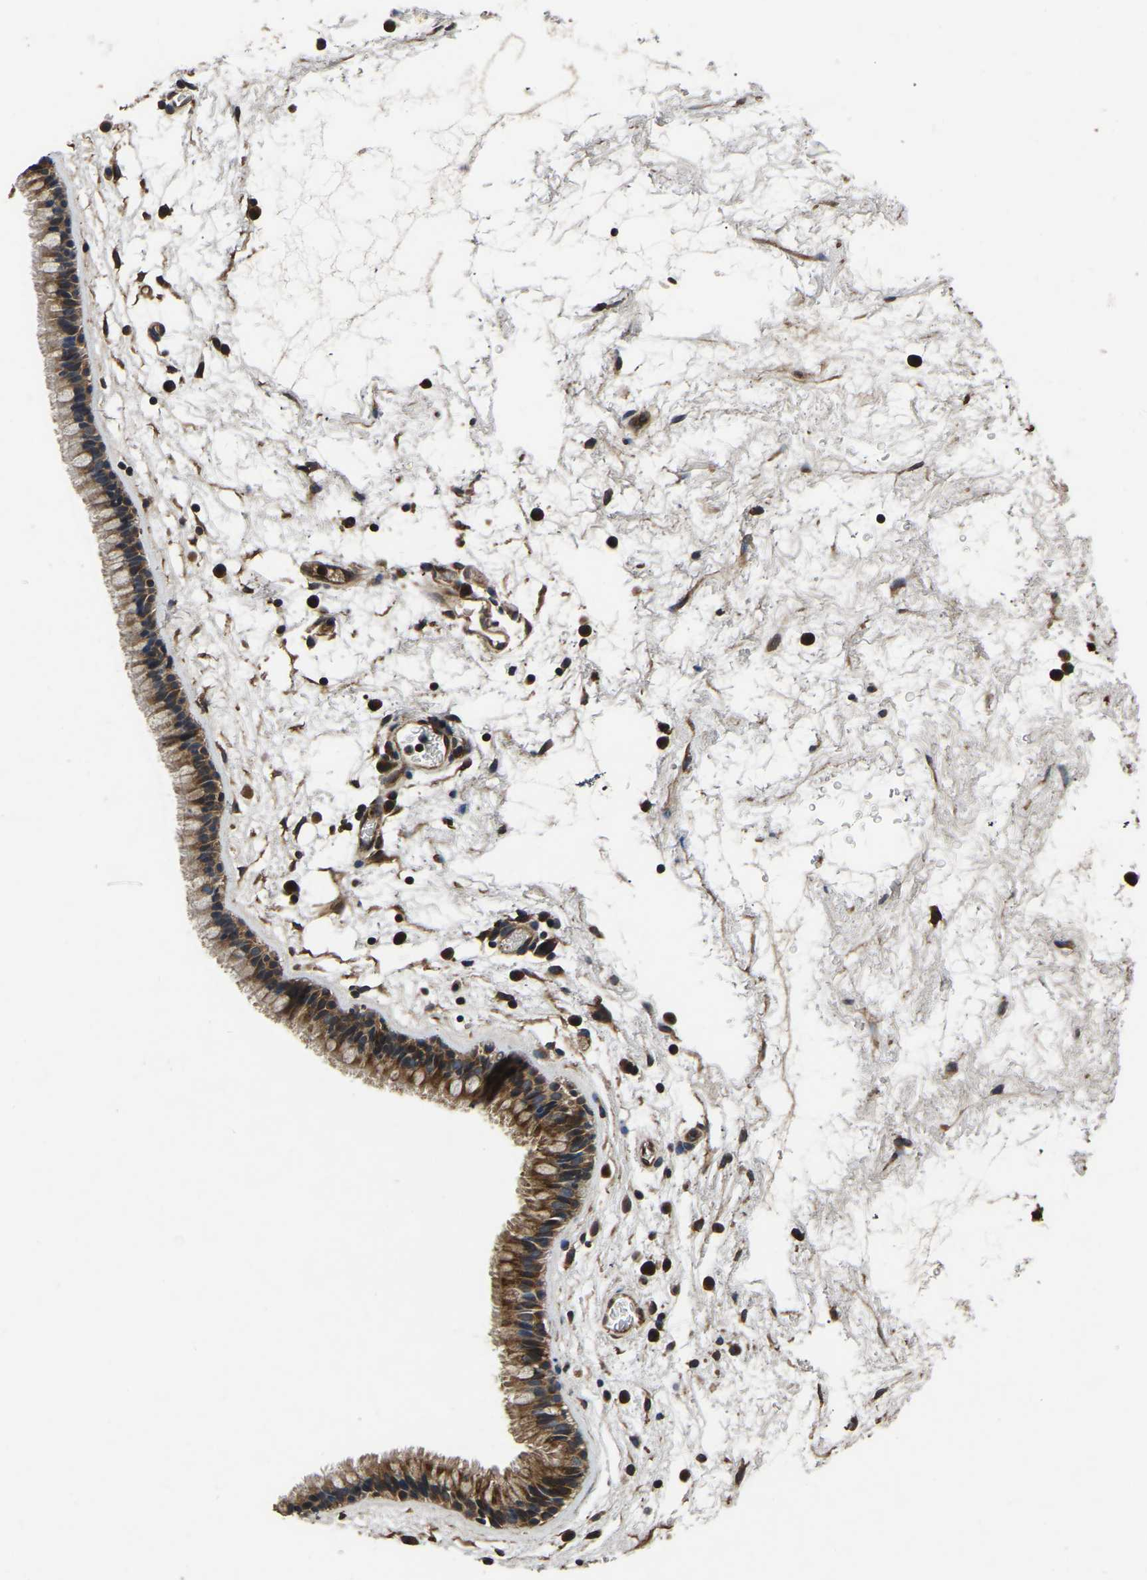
{"staining": {"intensity": "moderate", "quantity": ">75%", "location": "cytoplasmic/membranous"}, "tissue": "nasopharynx", "cell_type": "Respiratory epithelial cells", "image_type": "normal", "snomed": [{"axis": "morphology", "description": "Normal tissue, NOS"}, {"axis": "morphology", "description": "Inflammation, NOS"}, {"axis": "topography", "description": "Nasopharynx"}], "caption": "Protein expression analysis of unremarkable human nasopharynx reveals moderate cytoplasmic/membranous staining in approximately >75% of respiratory epithelial cells. (brown staining indicates protein expression, while blue staining denotes nuclei).", "gene": "CRYZL1", "patient": {"sex": "male", "age": 48}}